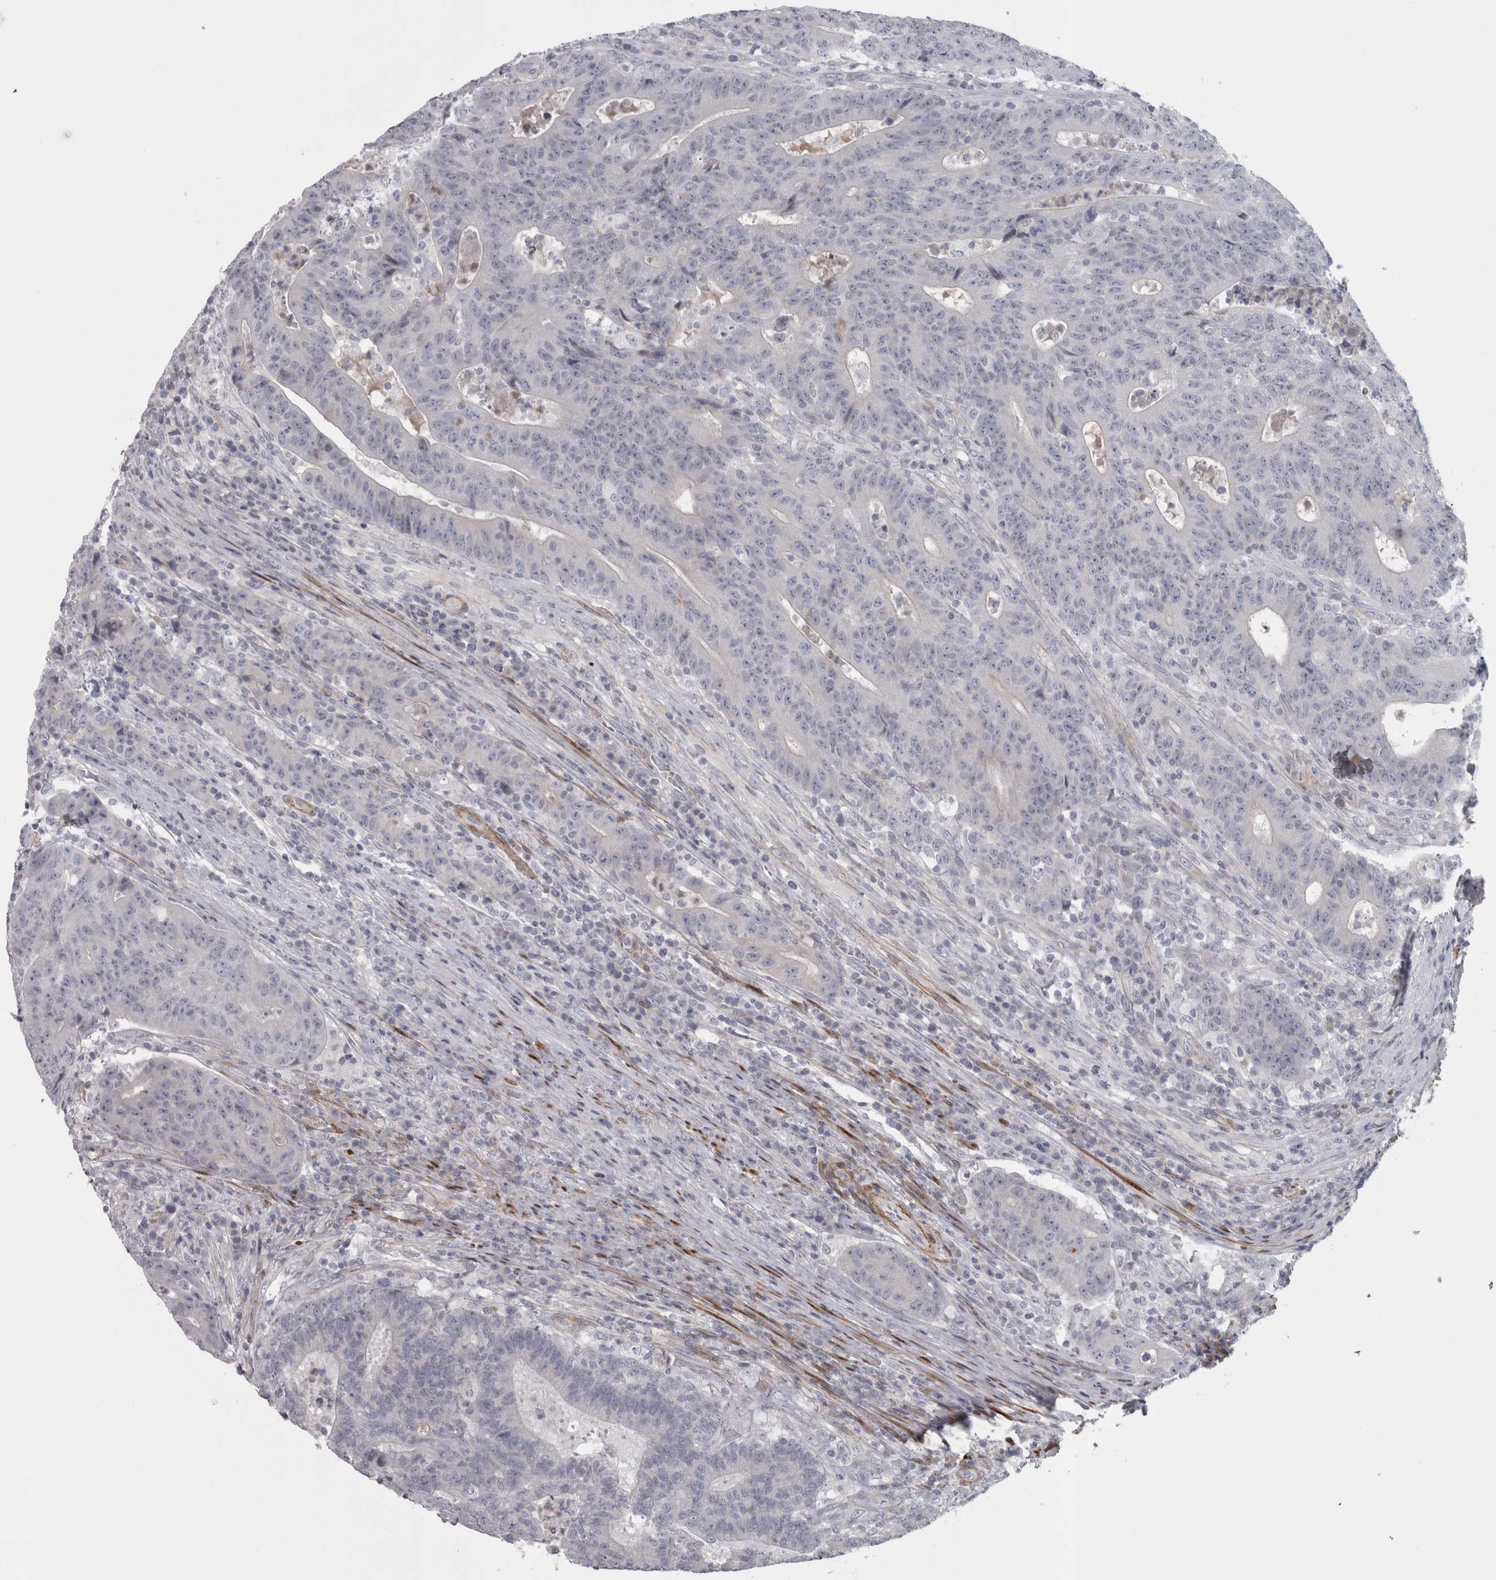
{"staining": {"intensity": "negative", "quantity": "none", "location": "none"}, "tissue": "colorectal cancer", "cell_type": "Tumor cells", "image_type": "cancer", "snomed": [{"axis": "morphology", "description": "Normal tissue, NOS"}, {"axis": "morphology", "description": "Adenocarcinoma, NOS"}, {"axis": "topography", "description": "Colon"}], "caption": "This is an immunohistochemistry photomicrograph of colorectal cancer (adenocarcinoma). There is no expression in tumor cells.", "gene": "PPP1R12B", "patient": {"sex": "female", "age": 75}}